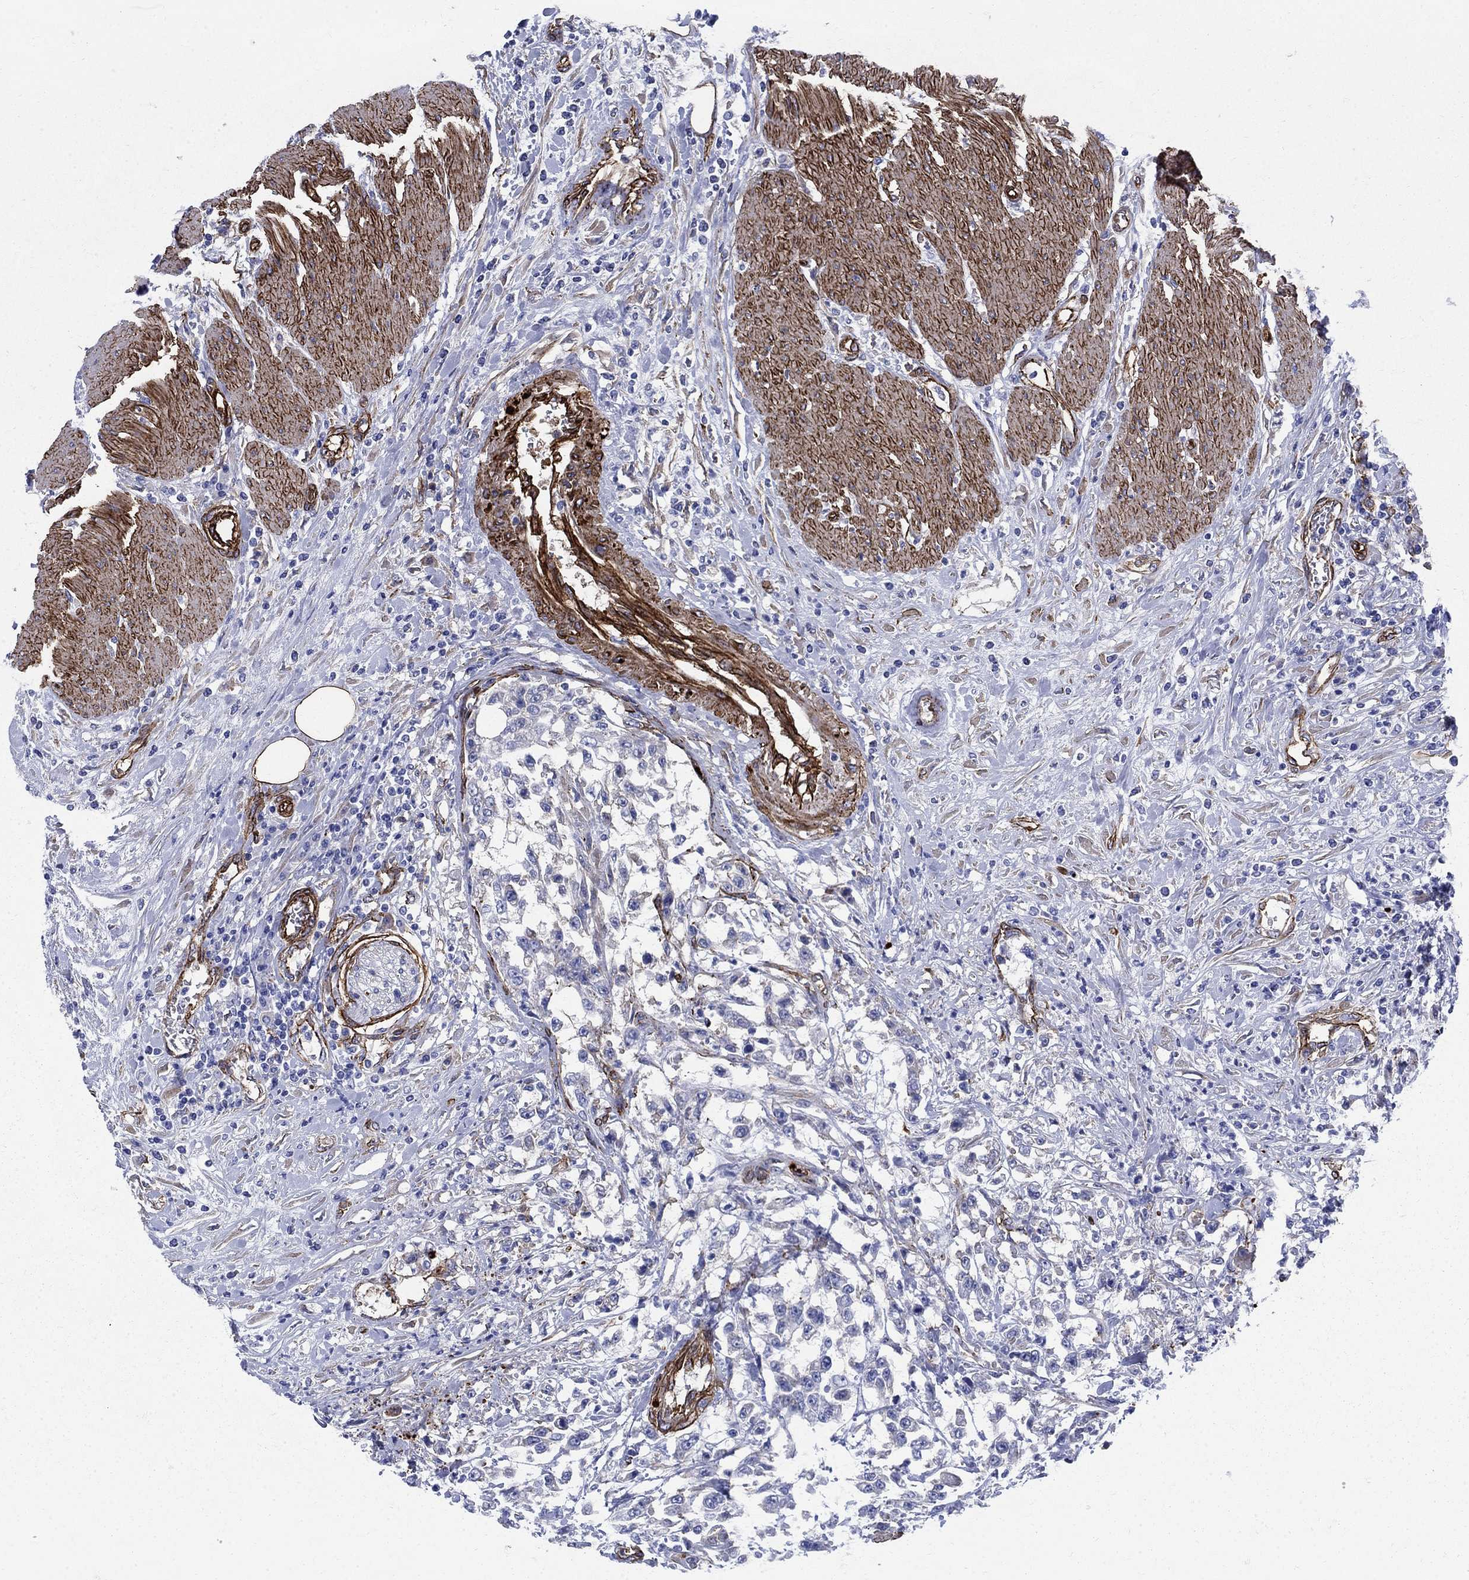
{"staining": {"intensity": "negative", "quantity": "none", "location": "none"}, "tissue": "urothelial cancer", "cell_type": "Tumor cells", "image_type": "cancer", "snomed": [{"axis": "morphology", "description": "Urothelial carcinoma, High grade"}, {"axis": "topography", "description": "Urinary bladder"}], "caption": "This photomicrograph is of urothelial cancer stained with IHC to label a protein in brown with the nuclei are counter-stained blue. There is no expression in tumor cells.", "gene": "VTN", "patient": {"sex": "male", "age": 46}}